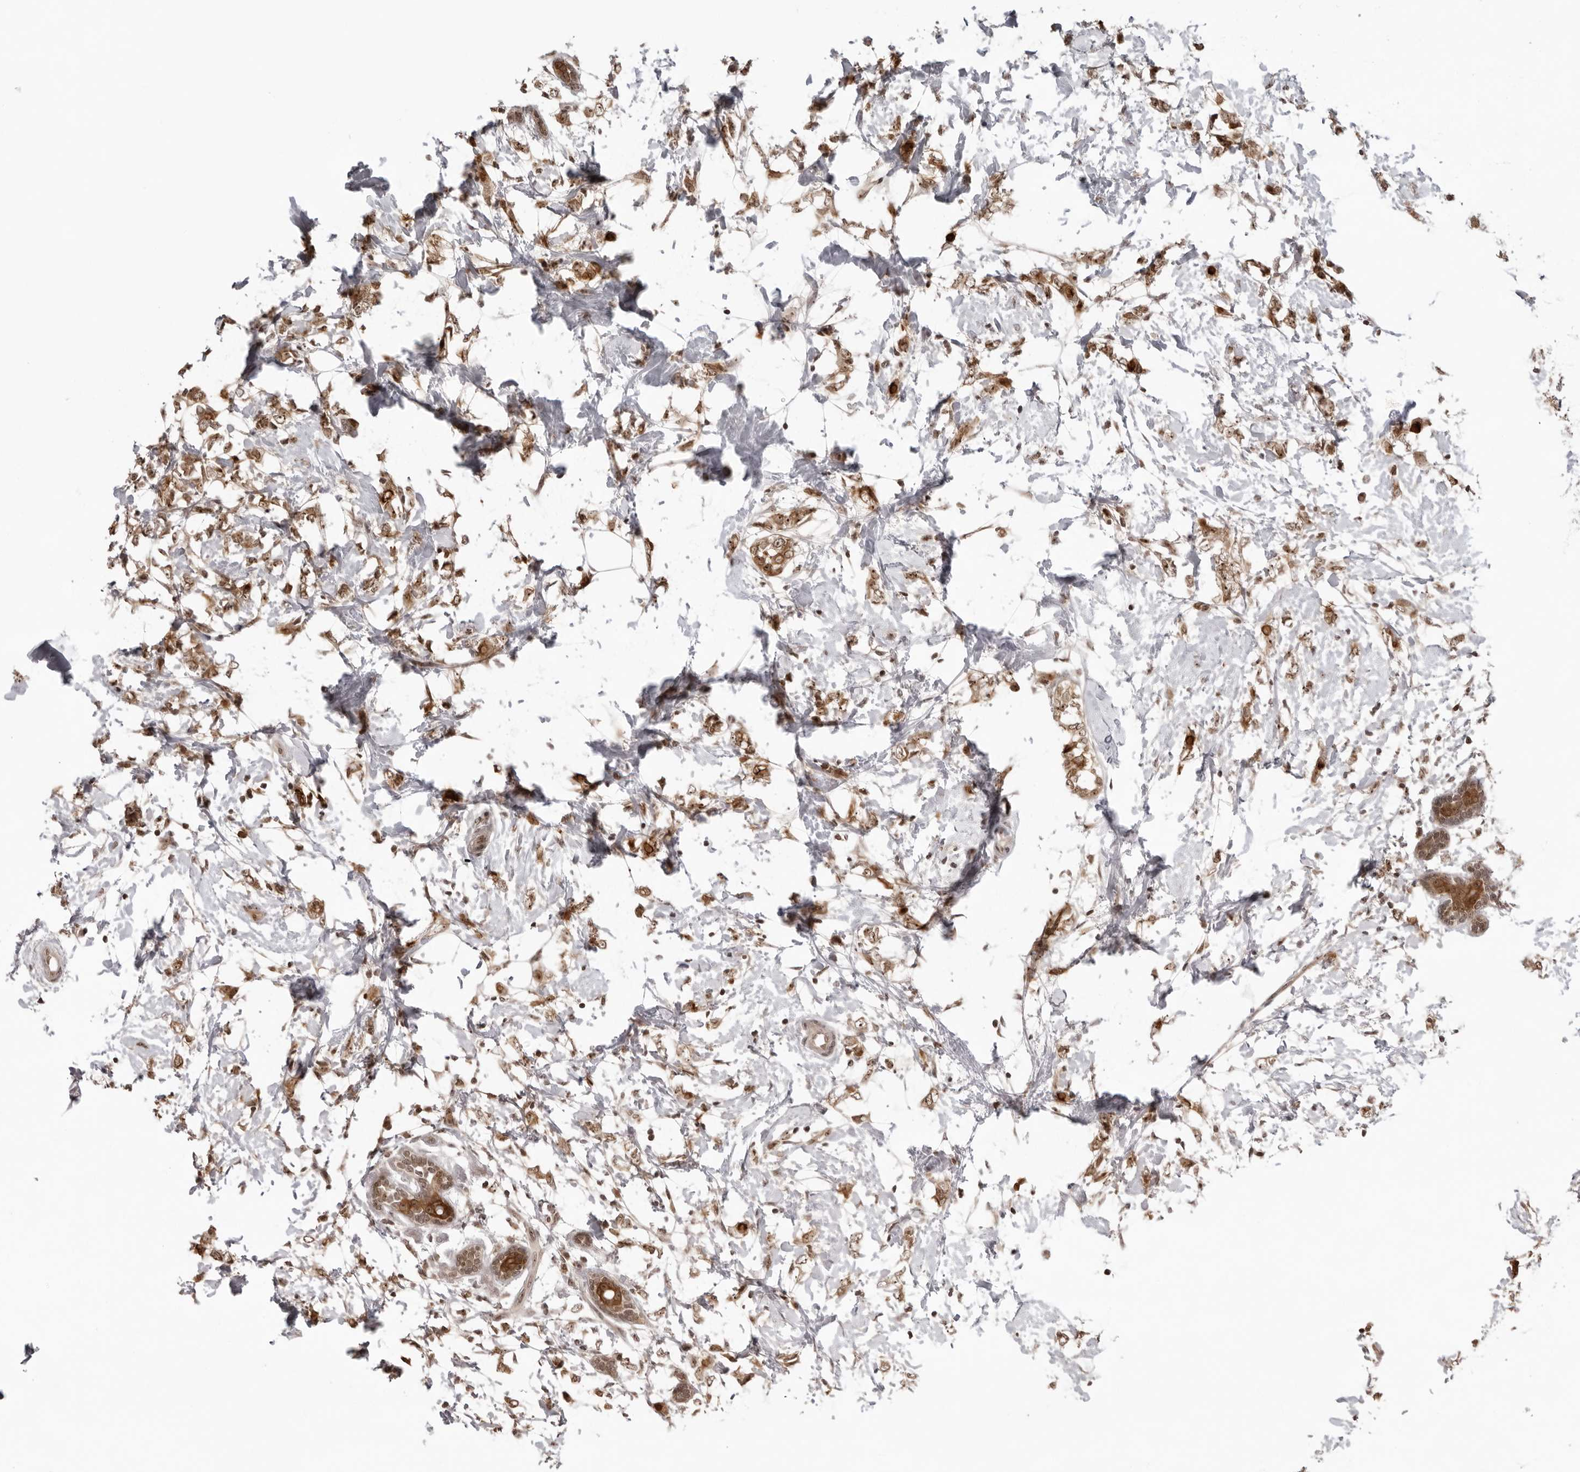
{"staining": {"intensity": "moderate", "quantity": ">75%", "location": "cytoplasmic/membranous,nuclear"}, "tissue": "breast cancer", "cell_type": "Tumor cells", "image_type": "cancer", "snomed": [{"axis": "morphology", "description": "Normal tissue, NOS"}, {"axis": "morphology", "description": "Lobular carcinoma"}, {"axis": "topography", "description": "Breast"}], "caption": "The image exhibits a brown stain indicating the presence of a protein in the cytoplasmic/membranous and nuclear of tumor cells in lobular carcinoma (breast).", "gene": "EXOSC10", "patient": {"sex": "female", "age": 47}}